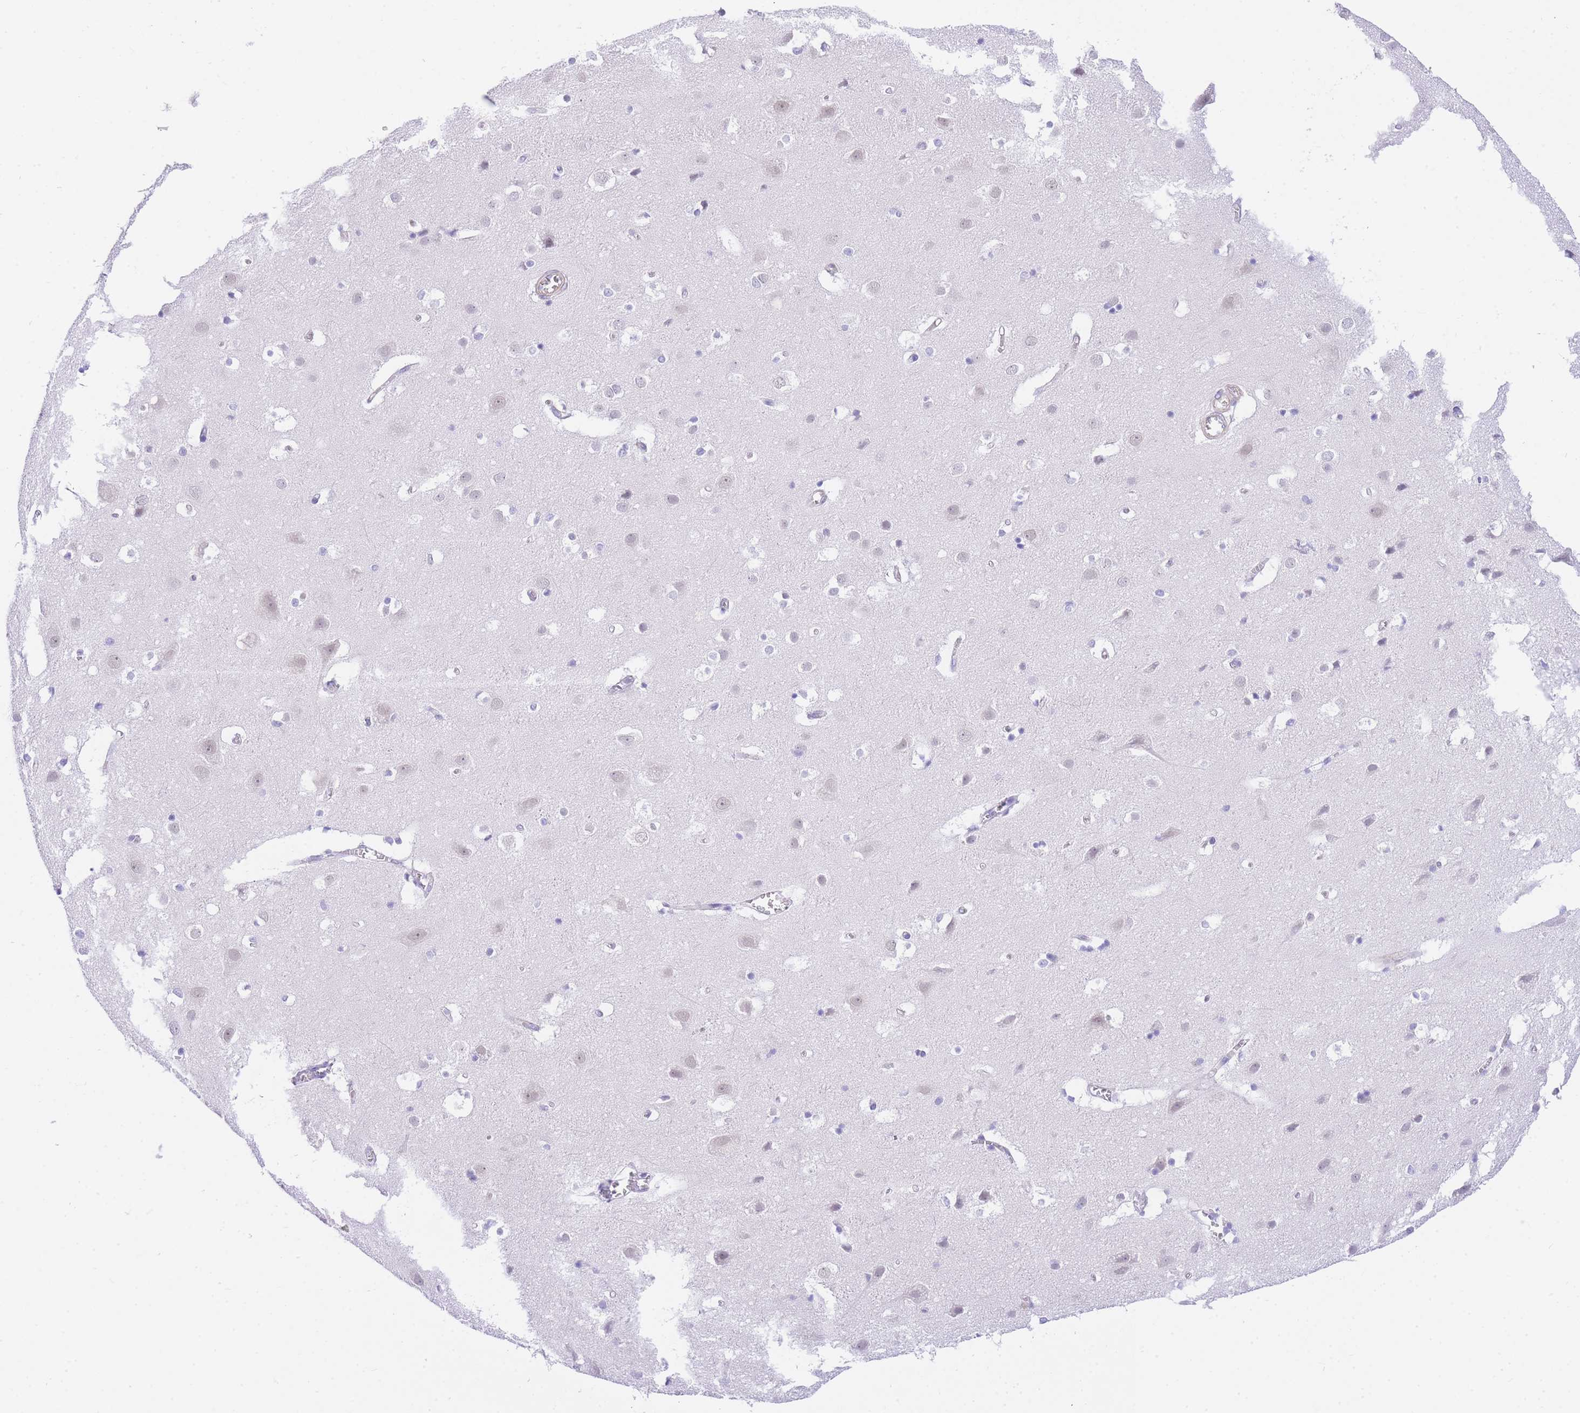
{"staining": {"intensity": "negative", "quantity": "none", "location": "none"}, "tissue": "cerebral cortex", "cell_type": "Endothelial cells", "image_type": "normal", "snomed": [{"axis": "morphology", "description": "Normal tissue, NOS"}, {"axis": "topography", "description": "Cerebral cortex"}], "caption": "IHC image of unremarkable human cerebral cortex stained for a protein (brown), which reveals no staining in endothelial cells.", "gene": "SRSF12", "patient": {"sex": "male", "age": 54}}